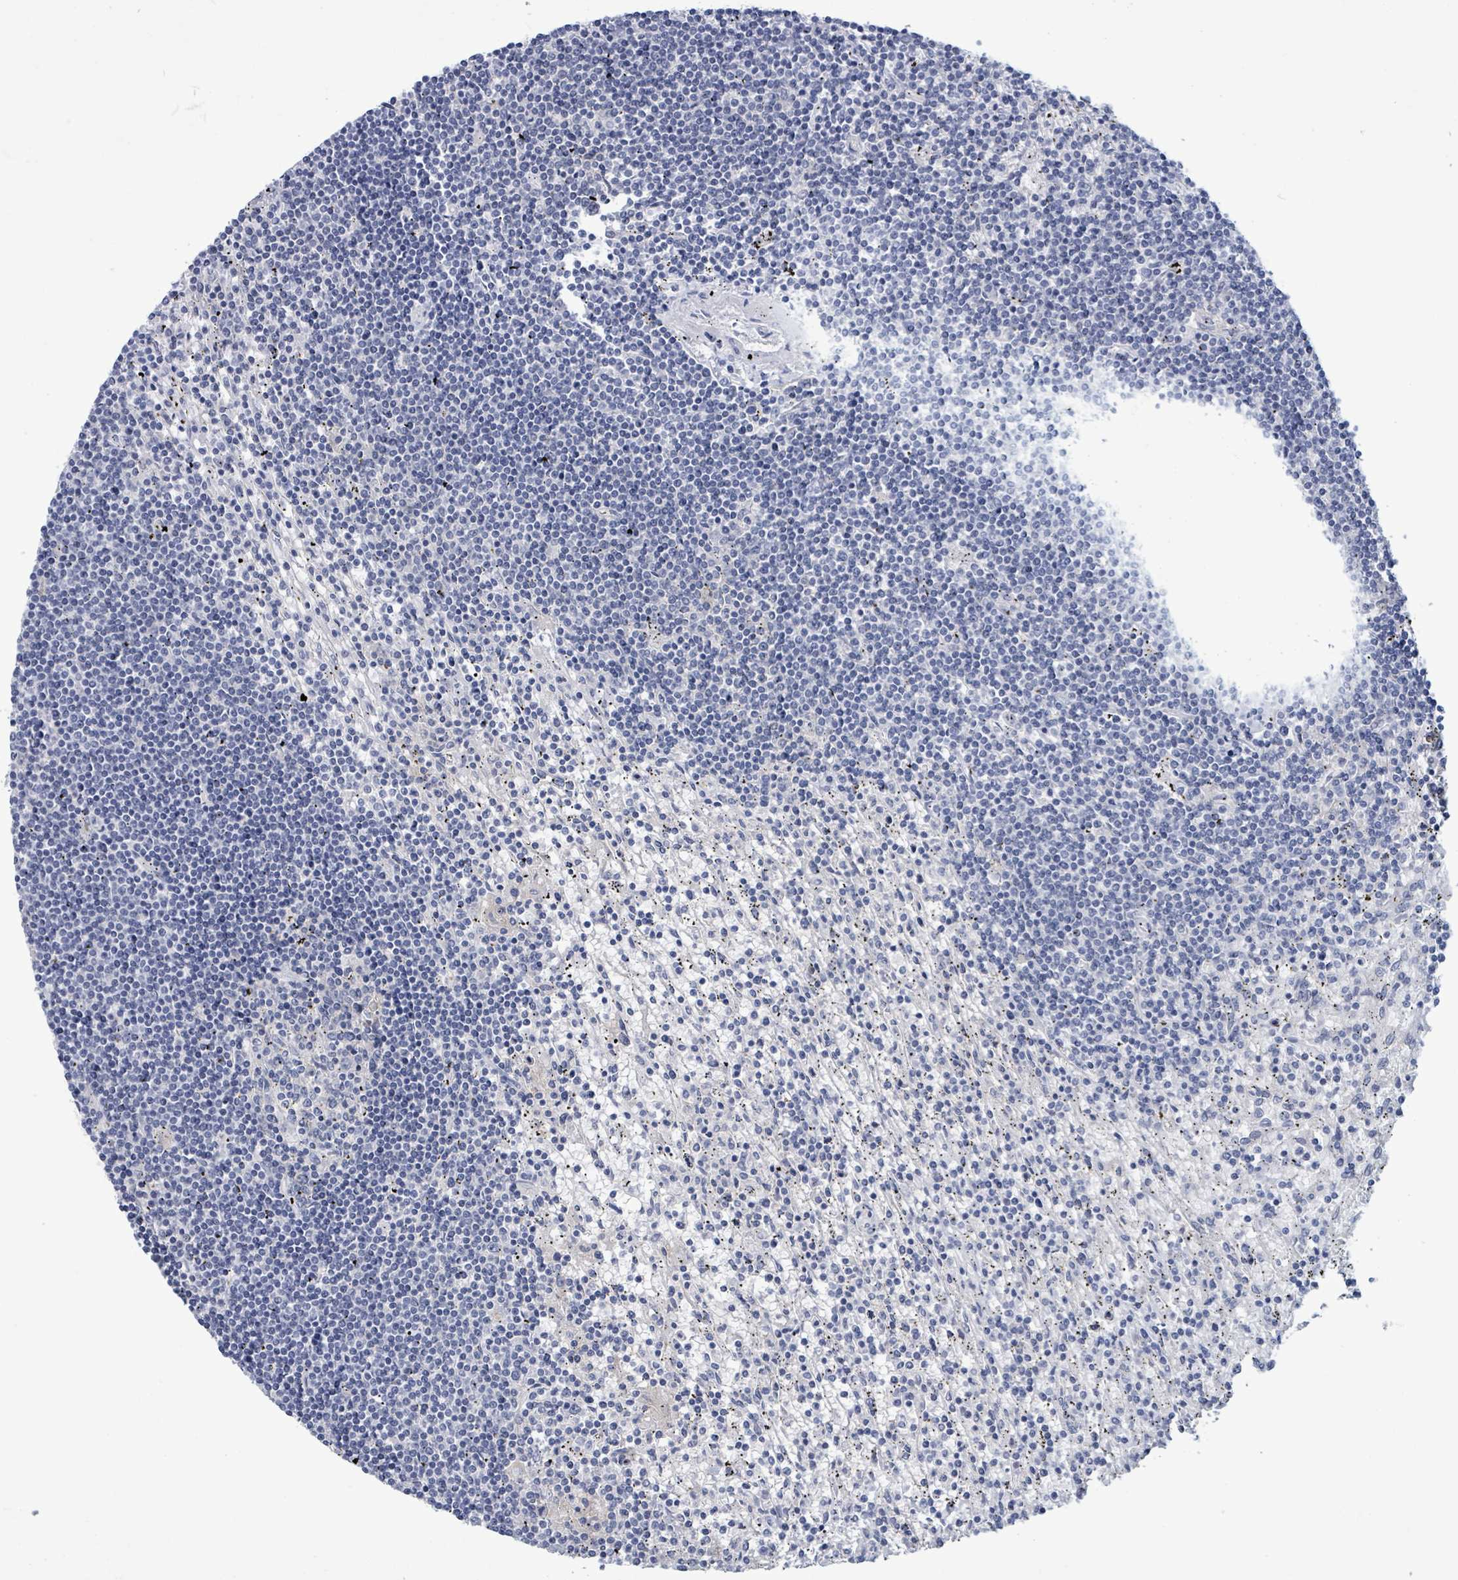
{"staining": {"intensity": "negative", "quantity": "none", "location": "none"}, "tissue": "lymphoma", "cell_type": "Tumor cells", "image_type": "cancer", "snomed": [{"axis": "morphology", "description": "Malignant lymphoma, non-Hodgkin's type, Low grade"}, {"axis": "topography", "description": "Spleen"}], "caption": "Photomicrograph shows no protein expression in tumor cells of lymphoma tissue.", "gene": "BSG", "patient": {"sex": "male", "age": 76}}